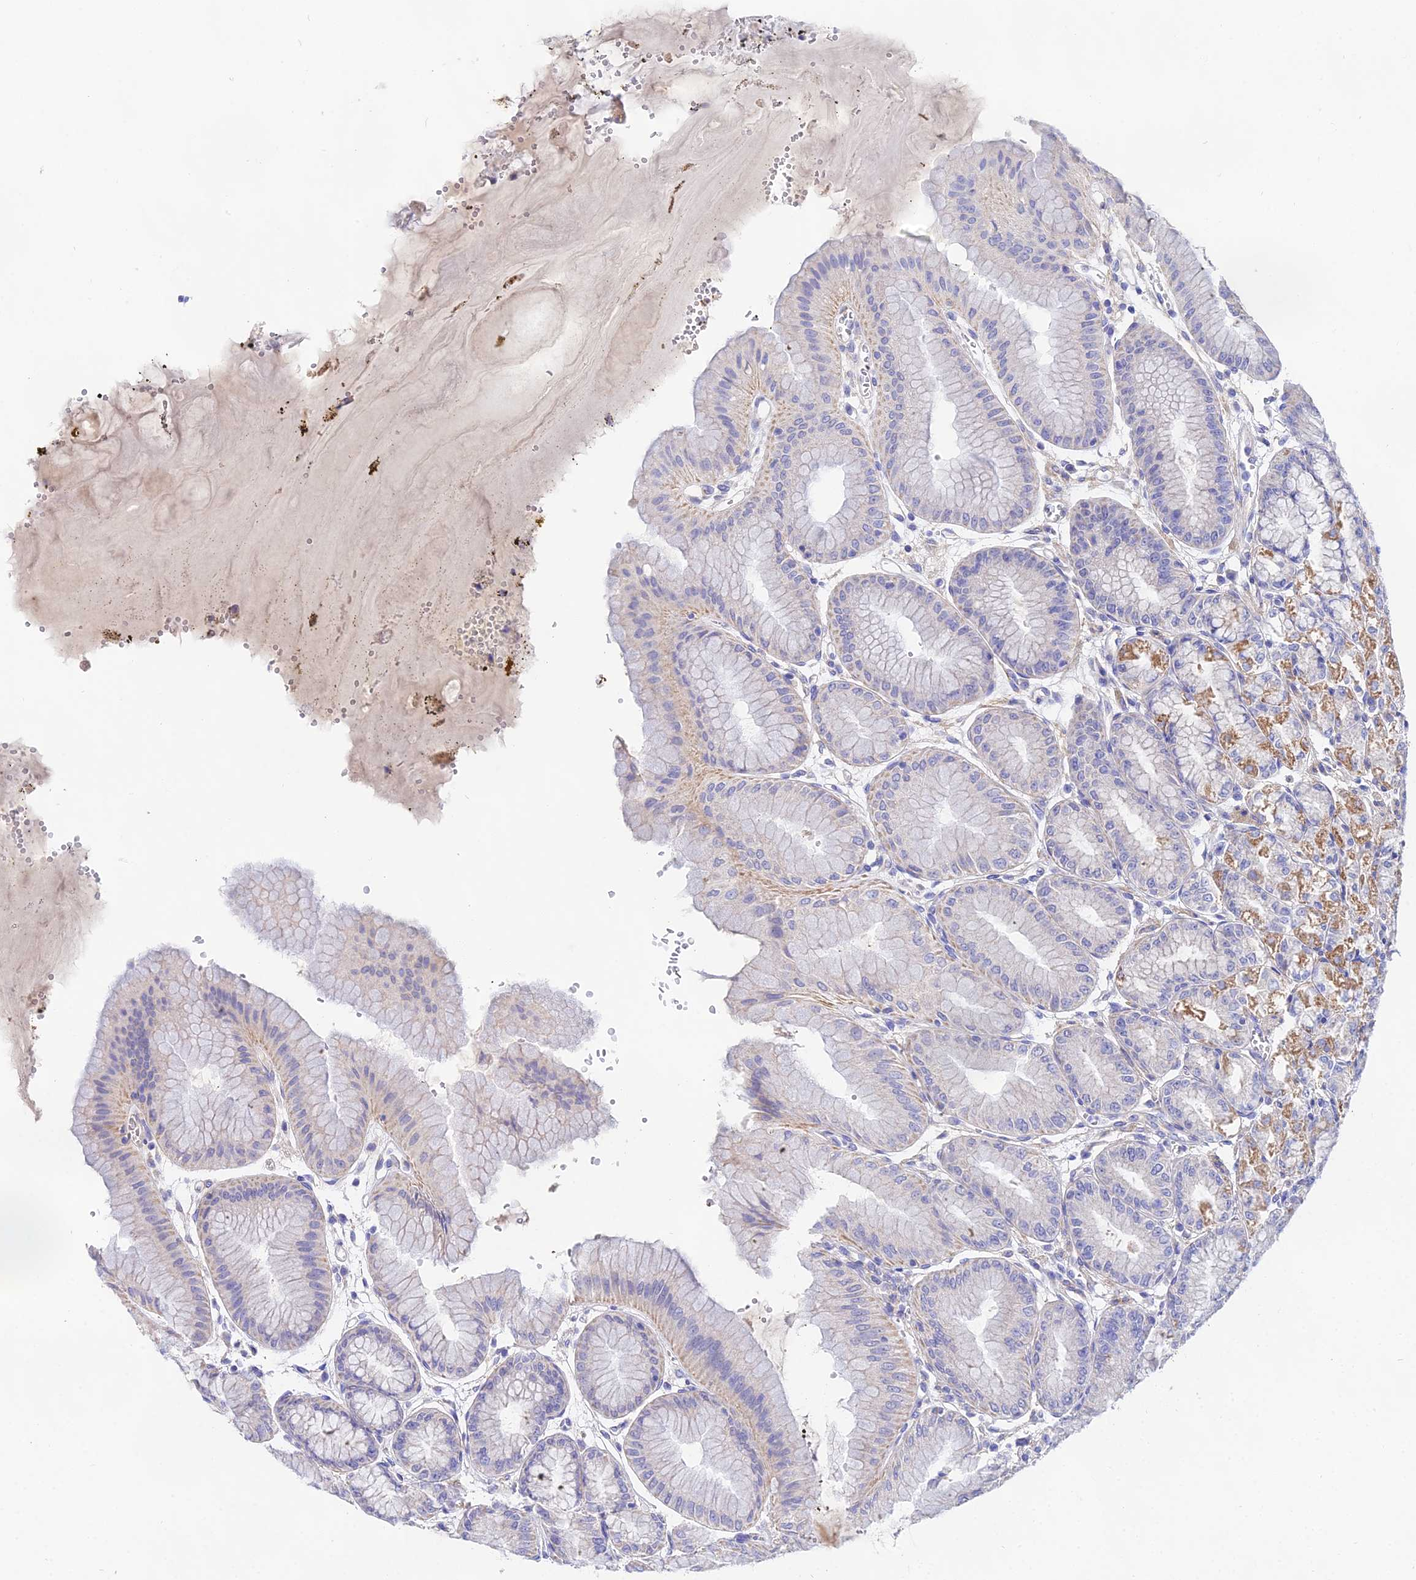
{"staining": {"intensity": "moderate", "quantity": "25%-75%", "location": "cytoplasmic/membranous"}, "tissue": "stomach", "cell_type": "Glandular cells", "image_type": "normal", "snomed": [{"axis": "morphology", "description": "Normal tissue, NOS"}, {"axis": "topography", "description": "Stomach, lower"}], "caption": "A brown stain labels moderate cytoplasmic/membranous staining of a protein in glandular cells of normal human stomach.", "gene": "PPP2R2A", "patient": {"sex": "male", "age": 71}}